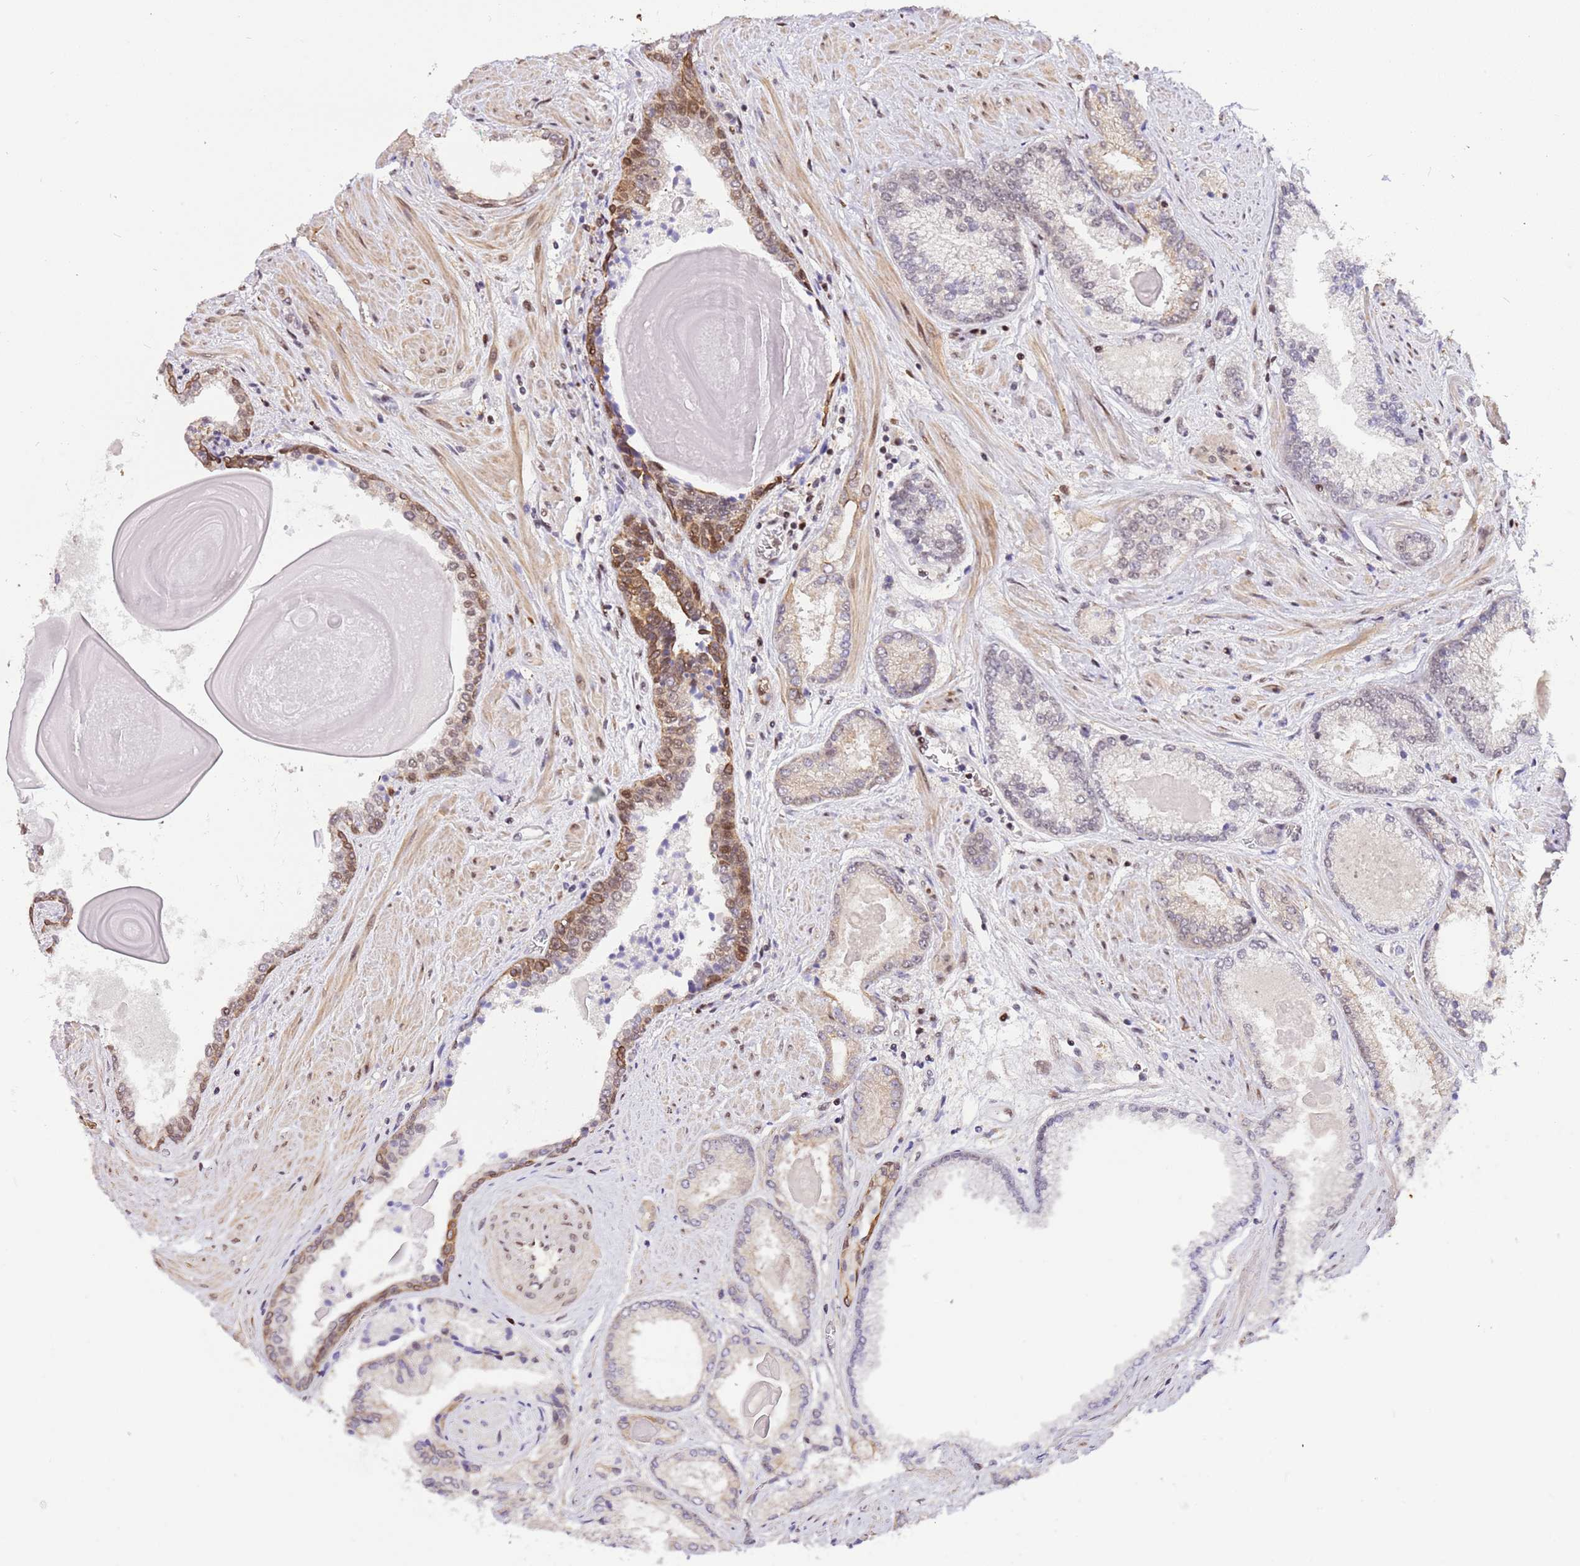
{"staining": {"intensity": "negative", "quantity": "none", "location": "none"}, "tissue": "prostate cancer", "cell_type": "Tumor cells", "image_type": "cancer", "snomed": [{"axis": "morphology", "description": "Adenocarcinoma, High grade"}, {"axis": "topography", "description": "Prostate"}], "caption": "Immunohistochemistry photomicrograph of neoplastic tissue: prostate adenocarcinoma (high-grade) stained with DAB demonstrates no significant protein staining in tumor cells.", "gene": "RFK", "patient": {"sex": "male", "age": 68}}